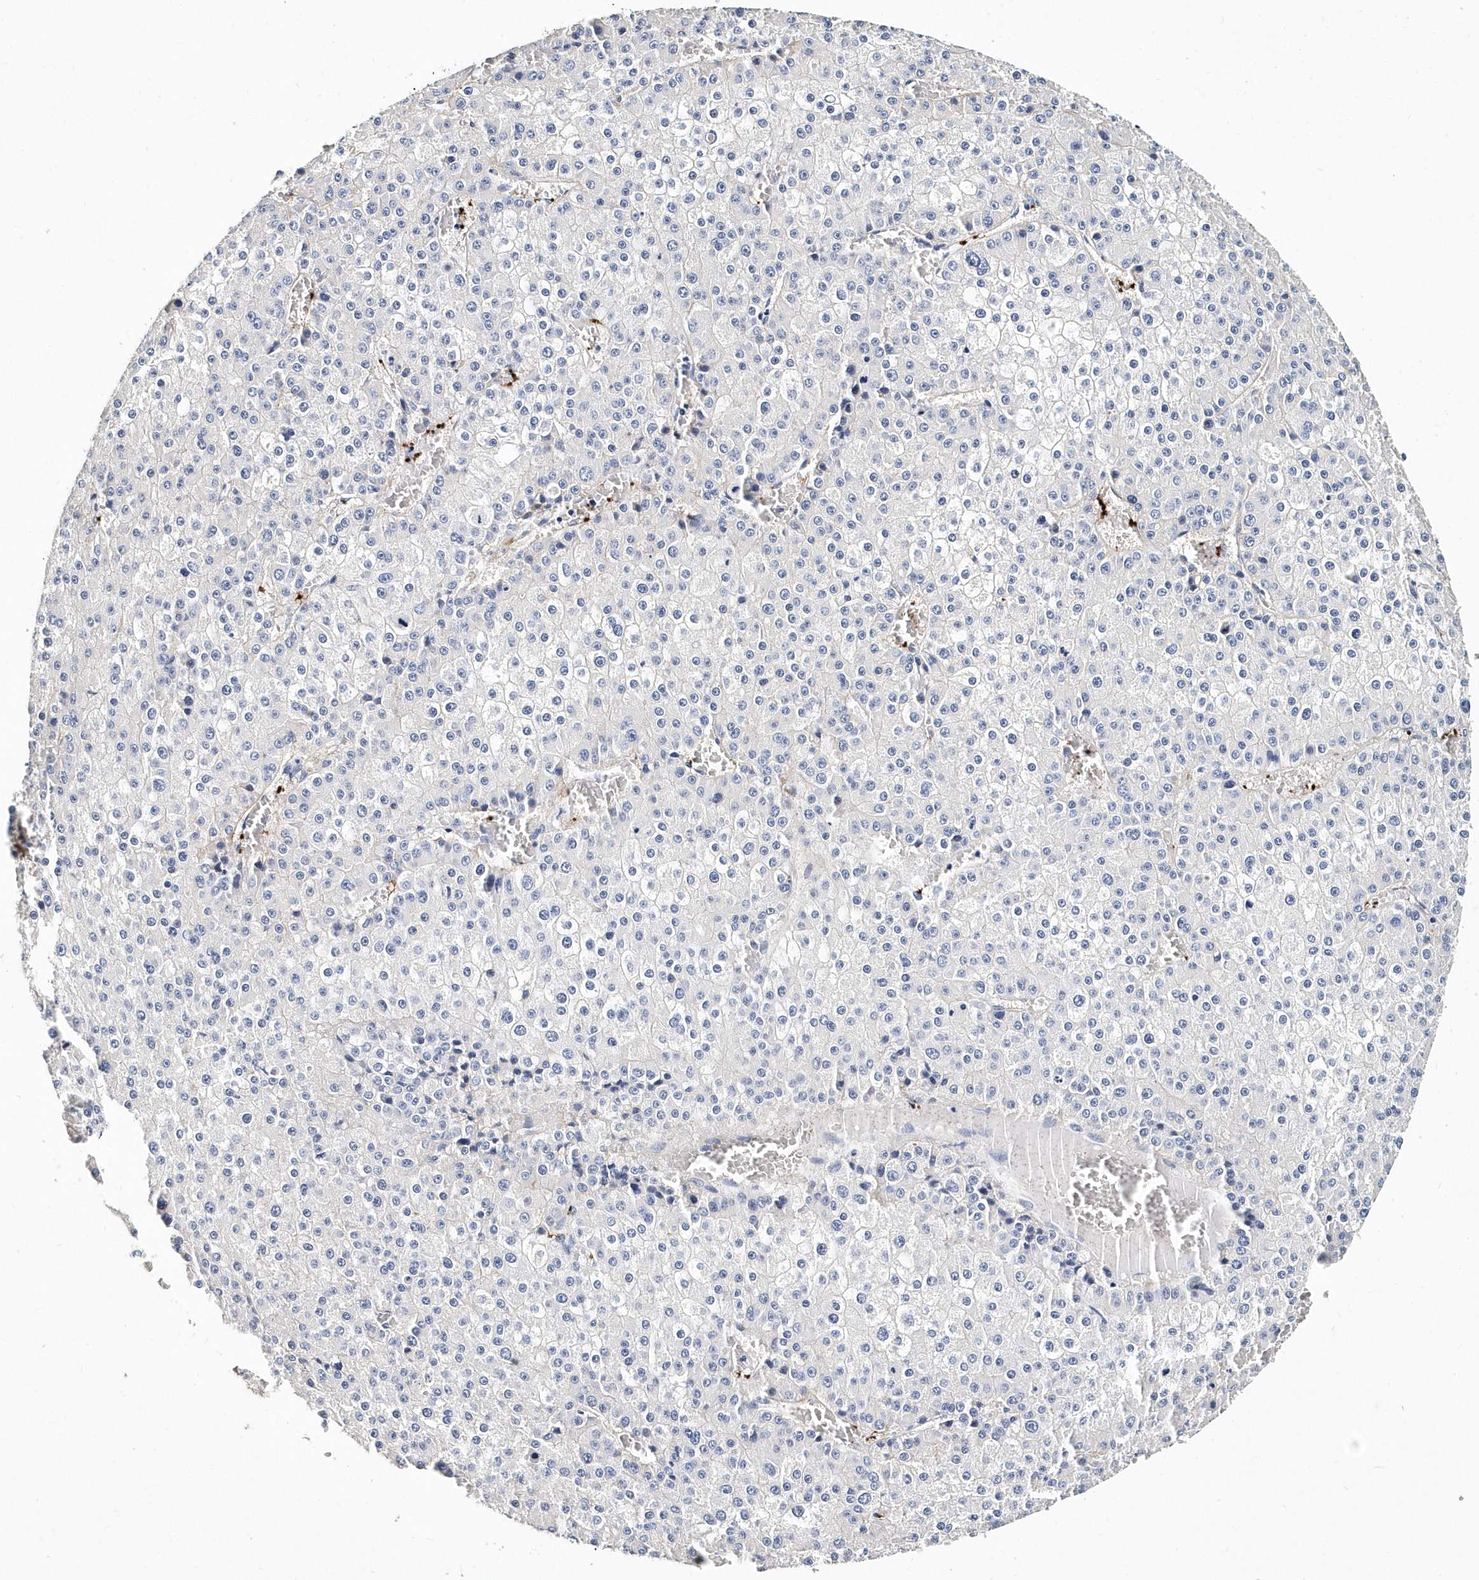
{"staining": {"intensity": "negative", "quantity": "none", "location": "none"}, "tissue": "liver cancer", "cell_type": "Tumor cells", "image_type": "cancer", "snomed": [{"axis": "morphology", "description": "Carcinoma, Hepatocellular, NOS"}, {"axis": "topography", "description": "Liver"}], "caption": "Photomicrograph shows no significant protein expression in tumor cells of hepatocellular carcinoma (liver).", "gene": "ITGA2B", "patient": {"sex": "female", "age": 73}}